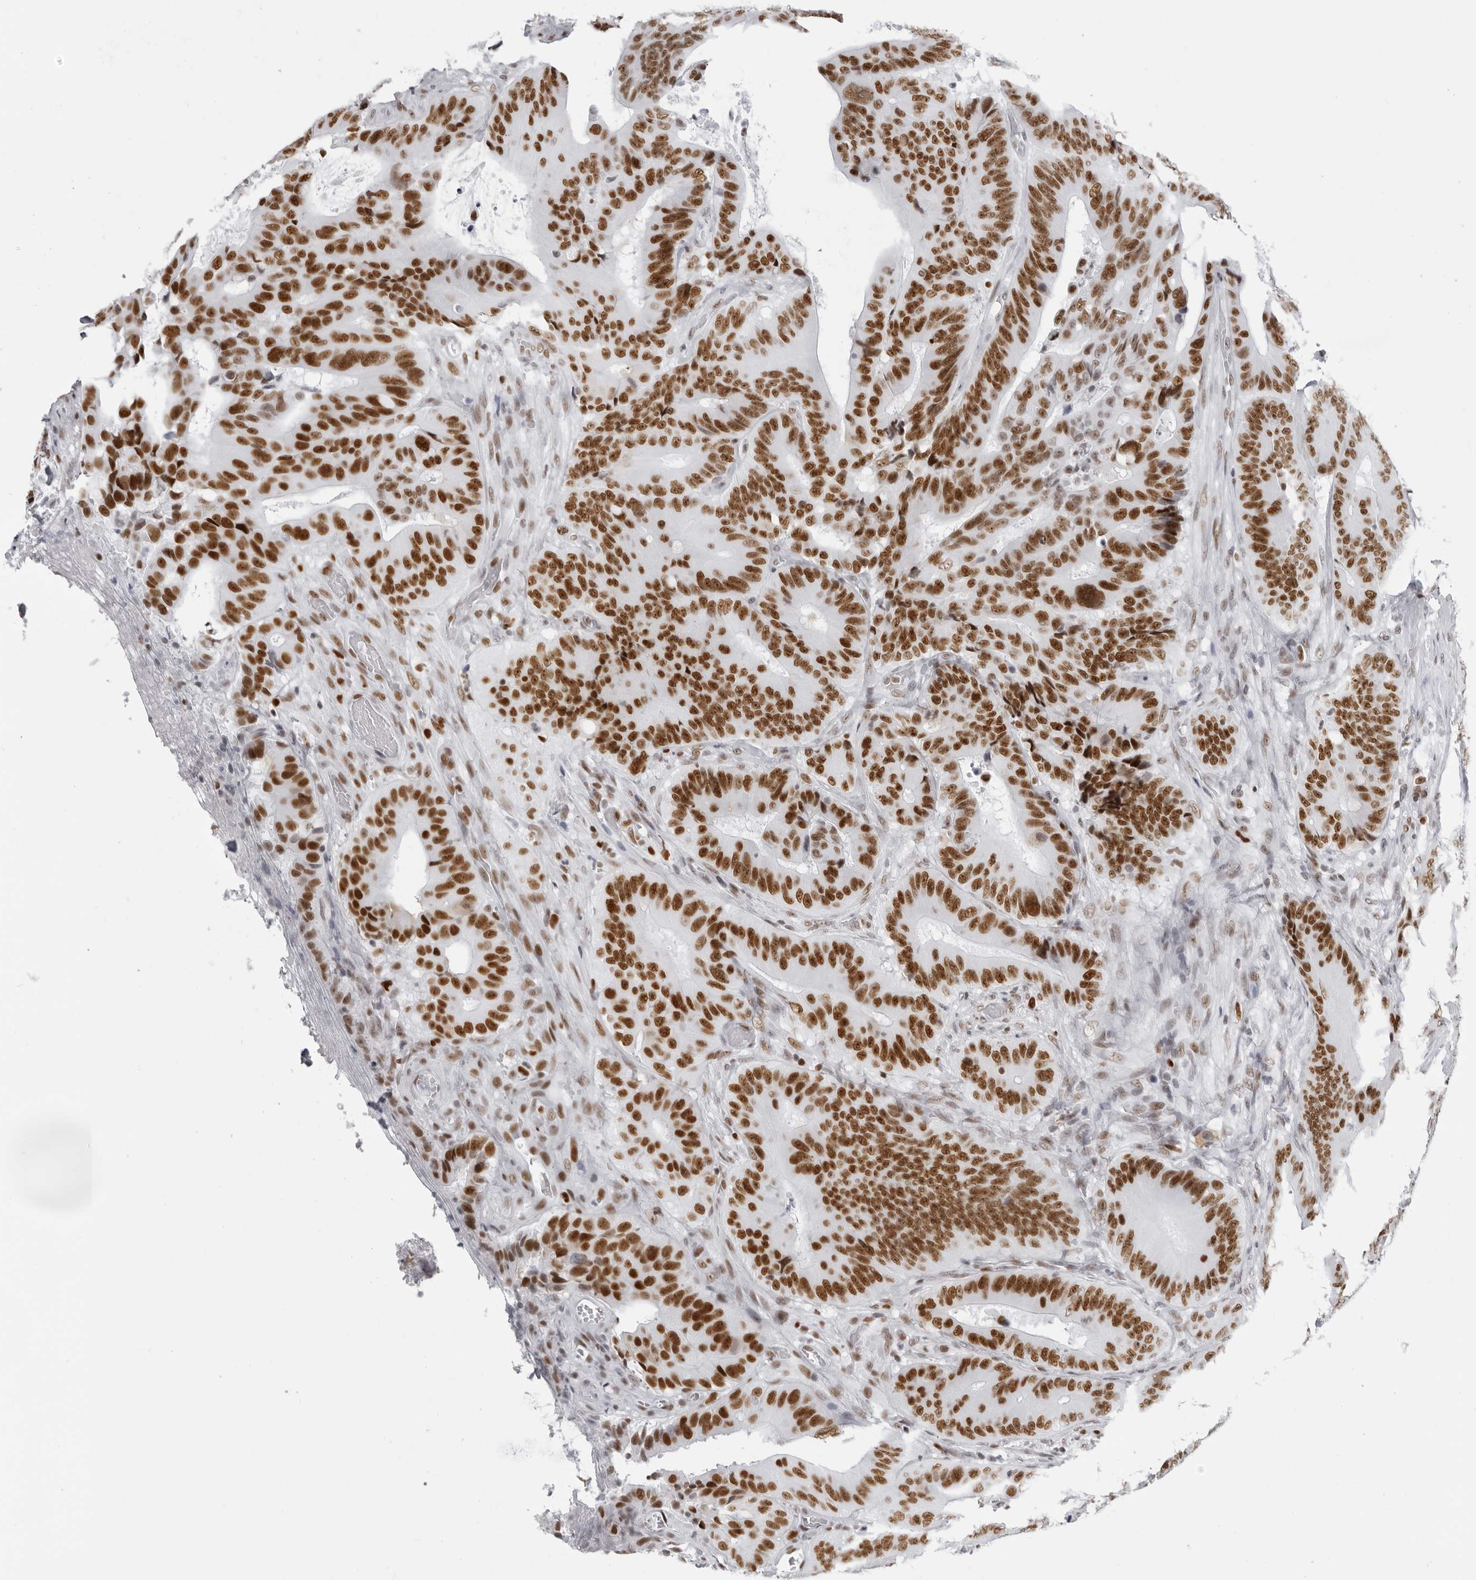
{"staining": {"intensity": "strong", "quantity": ">75%", "location": "nuclear"}, "tissue": "colorectal cancer", "cell_type": "Tumor cells", "image_type": "cancer", "snomed": [{"axis": "morphology", "description": "Adenocarcinoma, NOS"}, {"axis": "topography", "description": "Colon"}], "caption": "Tumor cells exhibit high levels of strong nuclear expression in approximately >75% of cells in adenocarcinoma (colorectal).", "gene": "IRF2BP2", "patient": {"sex": "male", "age": 83}}